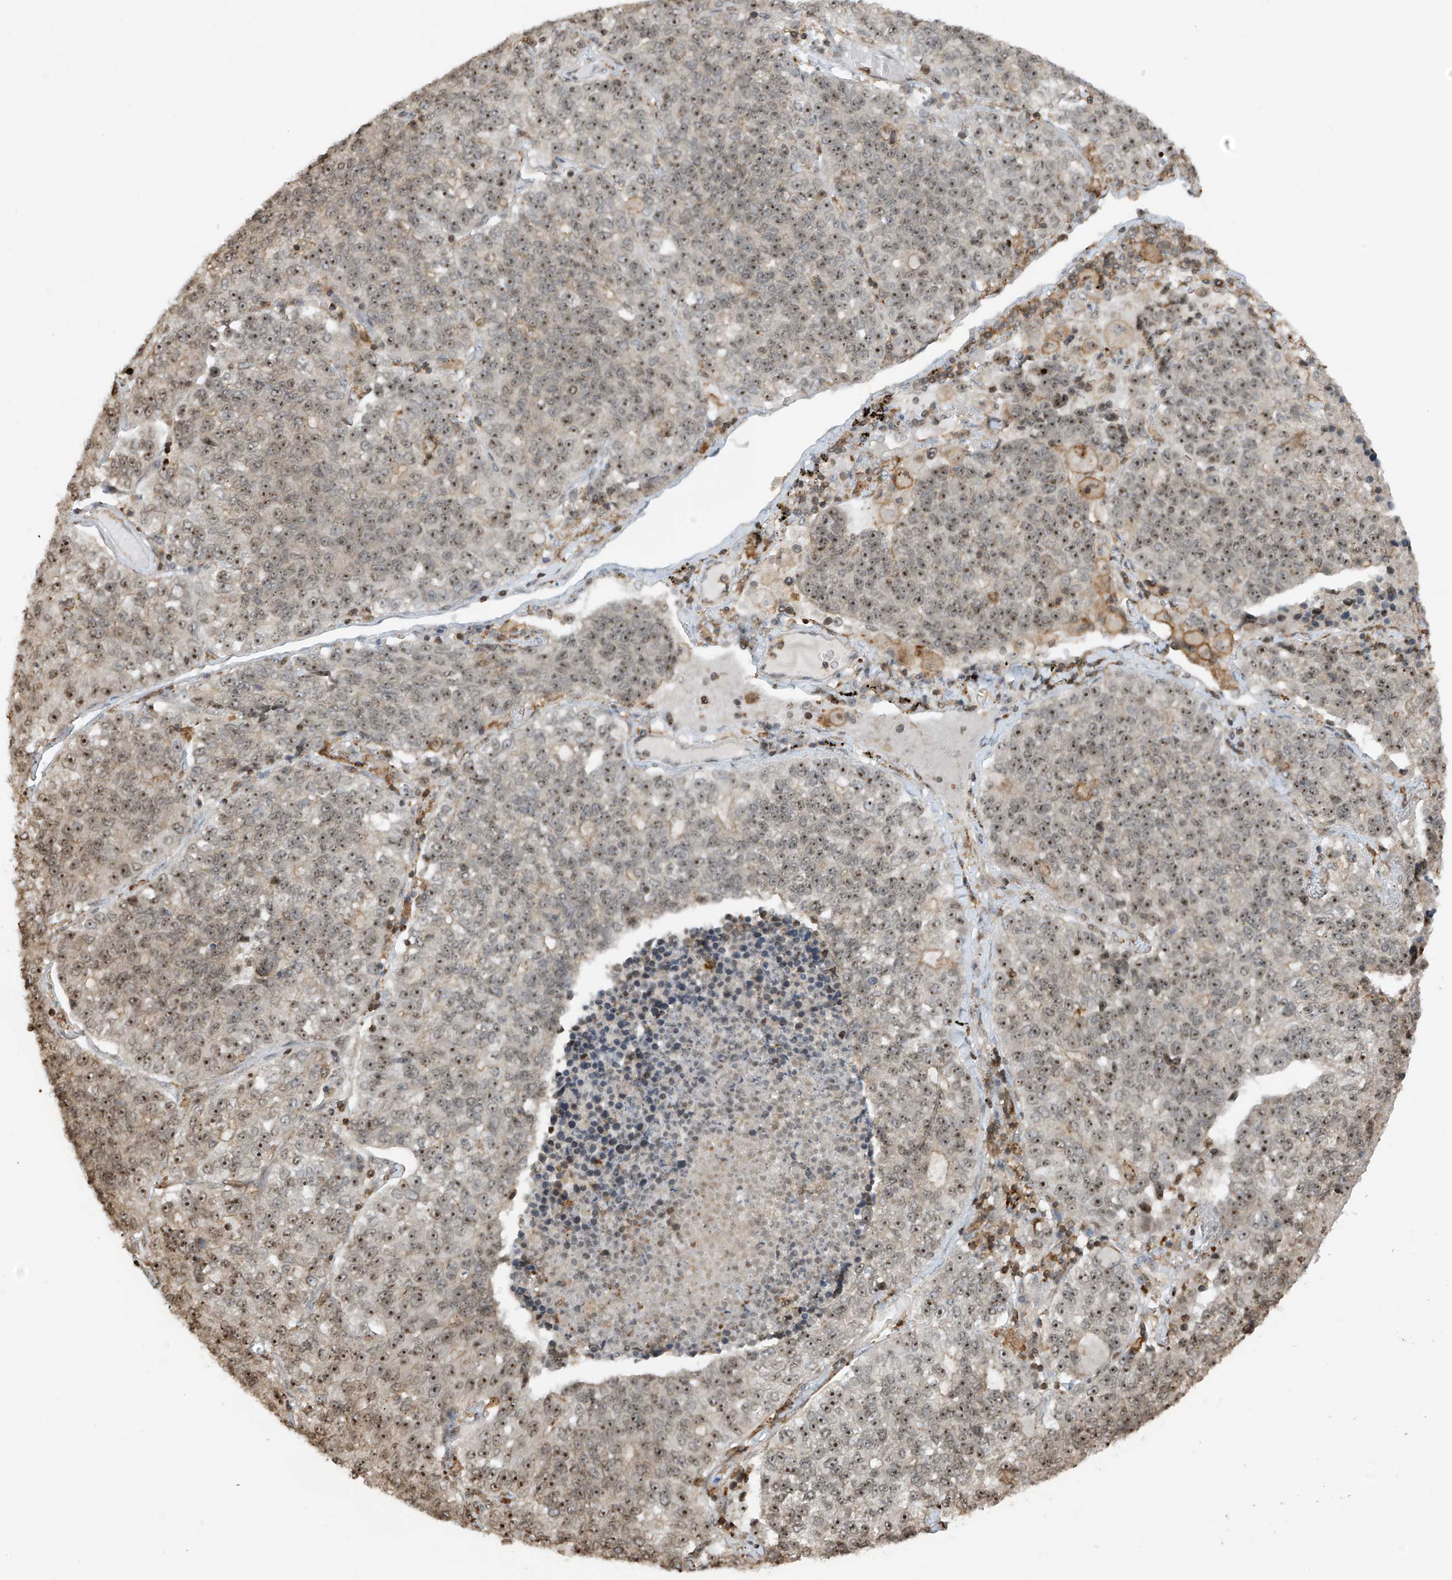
{"staining": {"intensity": "moderate", "quantity": "25%-75%", "location": "nuclear"}, "tissue": "lung cancer", "cell_type": "Tumor cells", "image_type": "cancer", "snomed": [{"axis": "morphology", "description": "Adenocarcinoma, NOS"}, {"axis": "topography", "description": "Lung"}], "caption": "The histopathology image displays staining of lung cancer, revealing moderate nuclear protein staining (brown color) within tumor cells.", "gene": "REPIN1", "patient": {"sex": "male", "age": 49}}